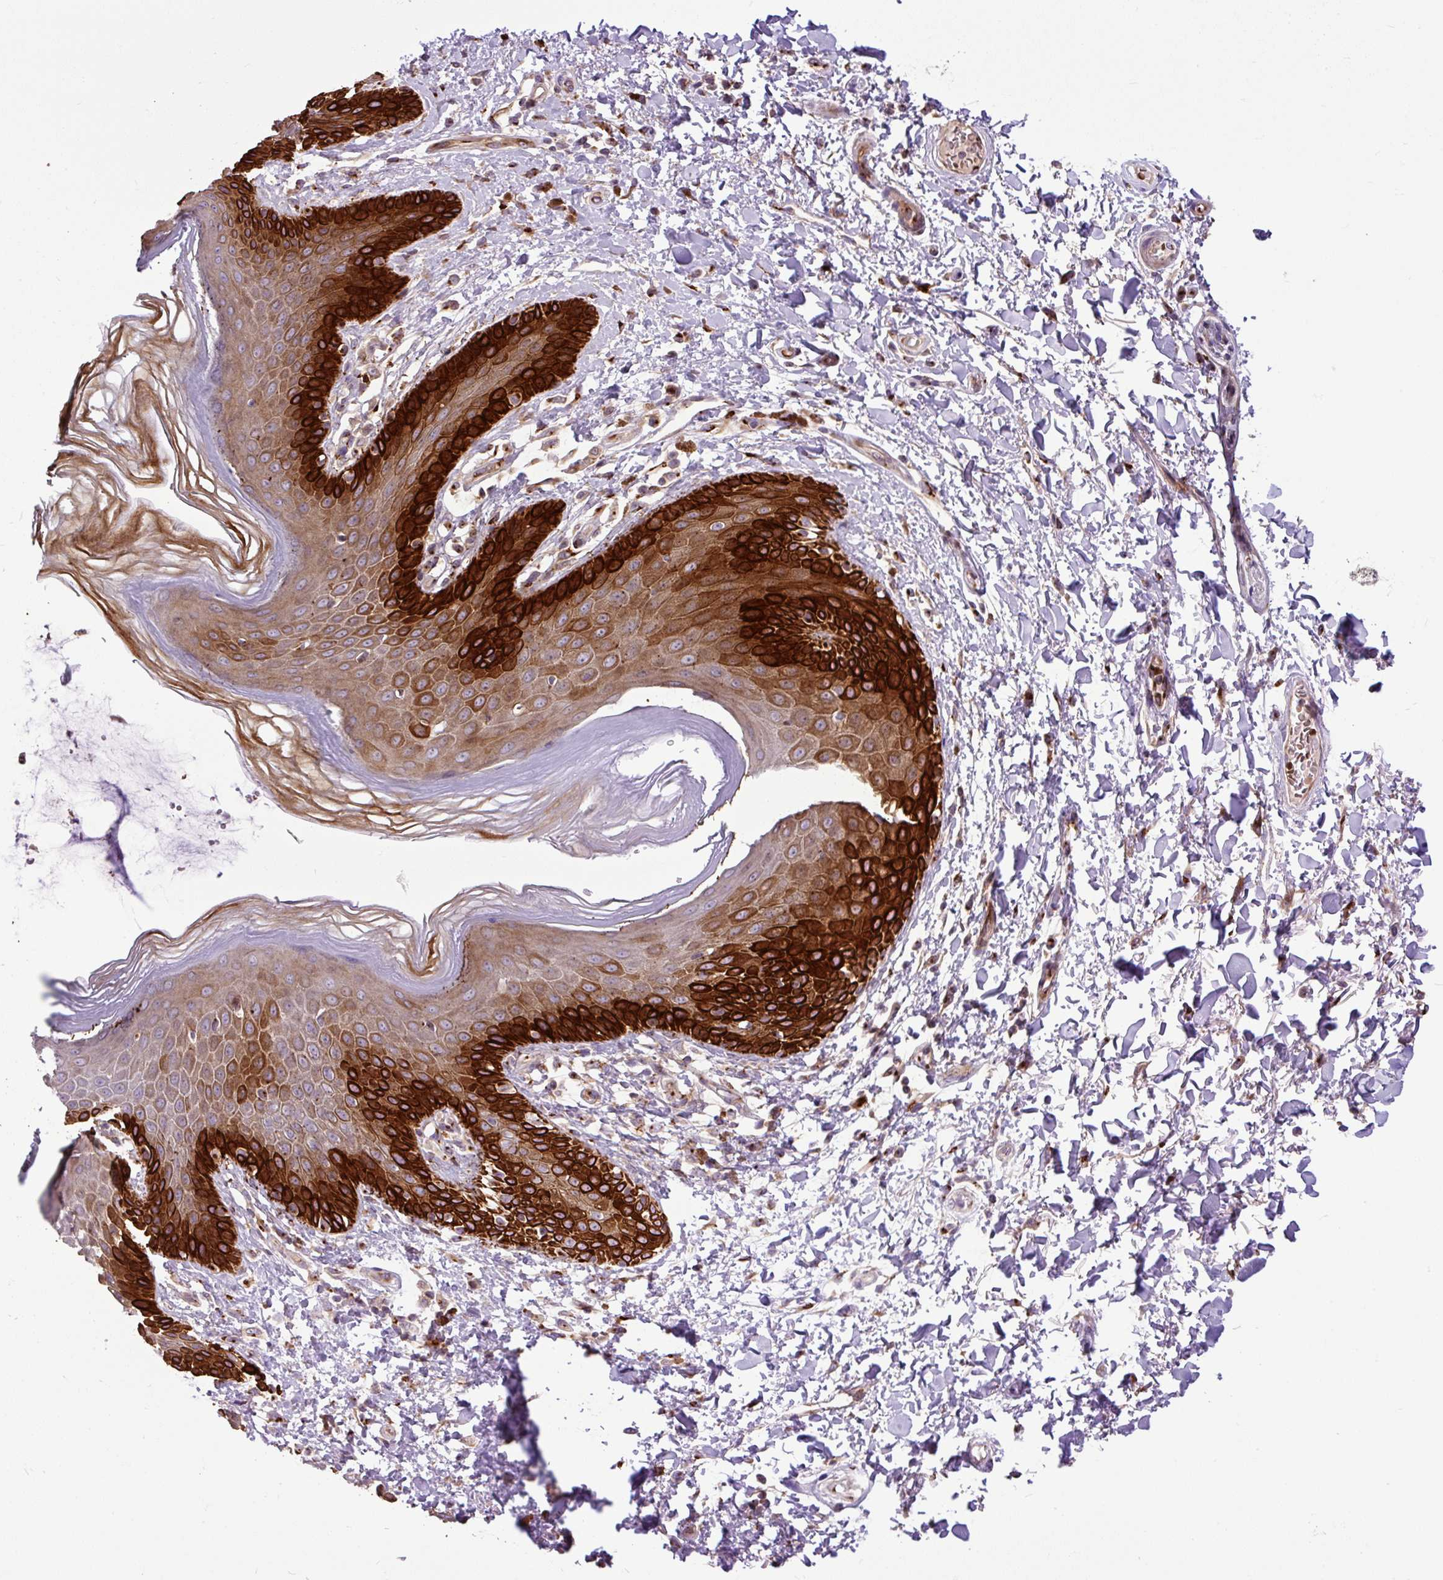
{"staining": {"intensity": "strong", "quantity": "25%-75%", "location": "cytoplasmic/membranous"}, "tissue": "skin", "cell_type": "Epidermal cells", "image_type": "normal", "snomed": [{"axis": "morphology", "description": "Normal tissue, NOS"}, {"axis": "topography", "description": "Peripheral nerve tissue"}], "caption": "Protein staining reveals strong cytoplasmic/membranous expression in about 25%-75% of epidermal cells in benign skin. (IHC, brightfield microscopy, high magnification).", "gene": "MSMP", "patient": {"sex": "male", "age": 51}}